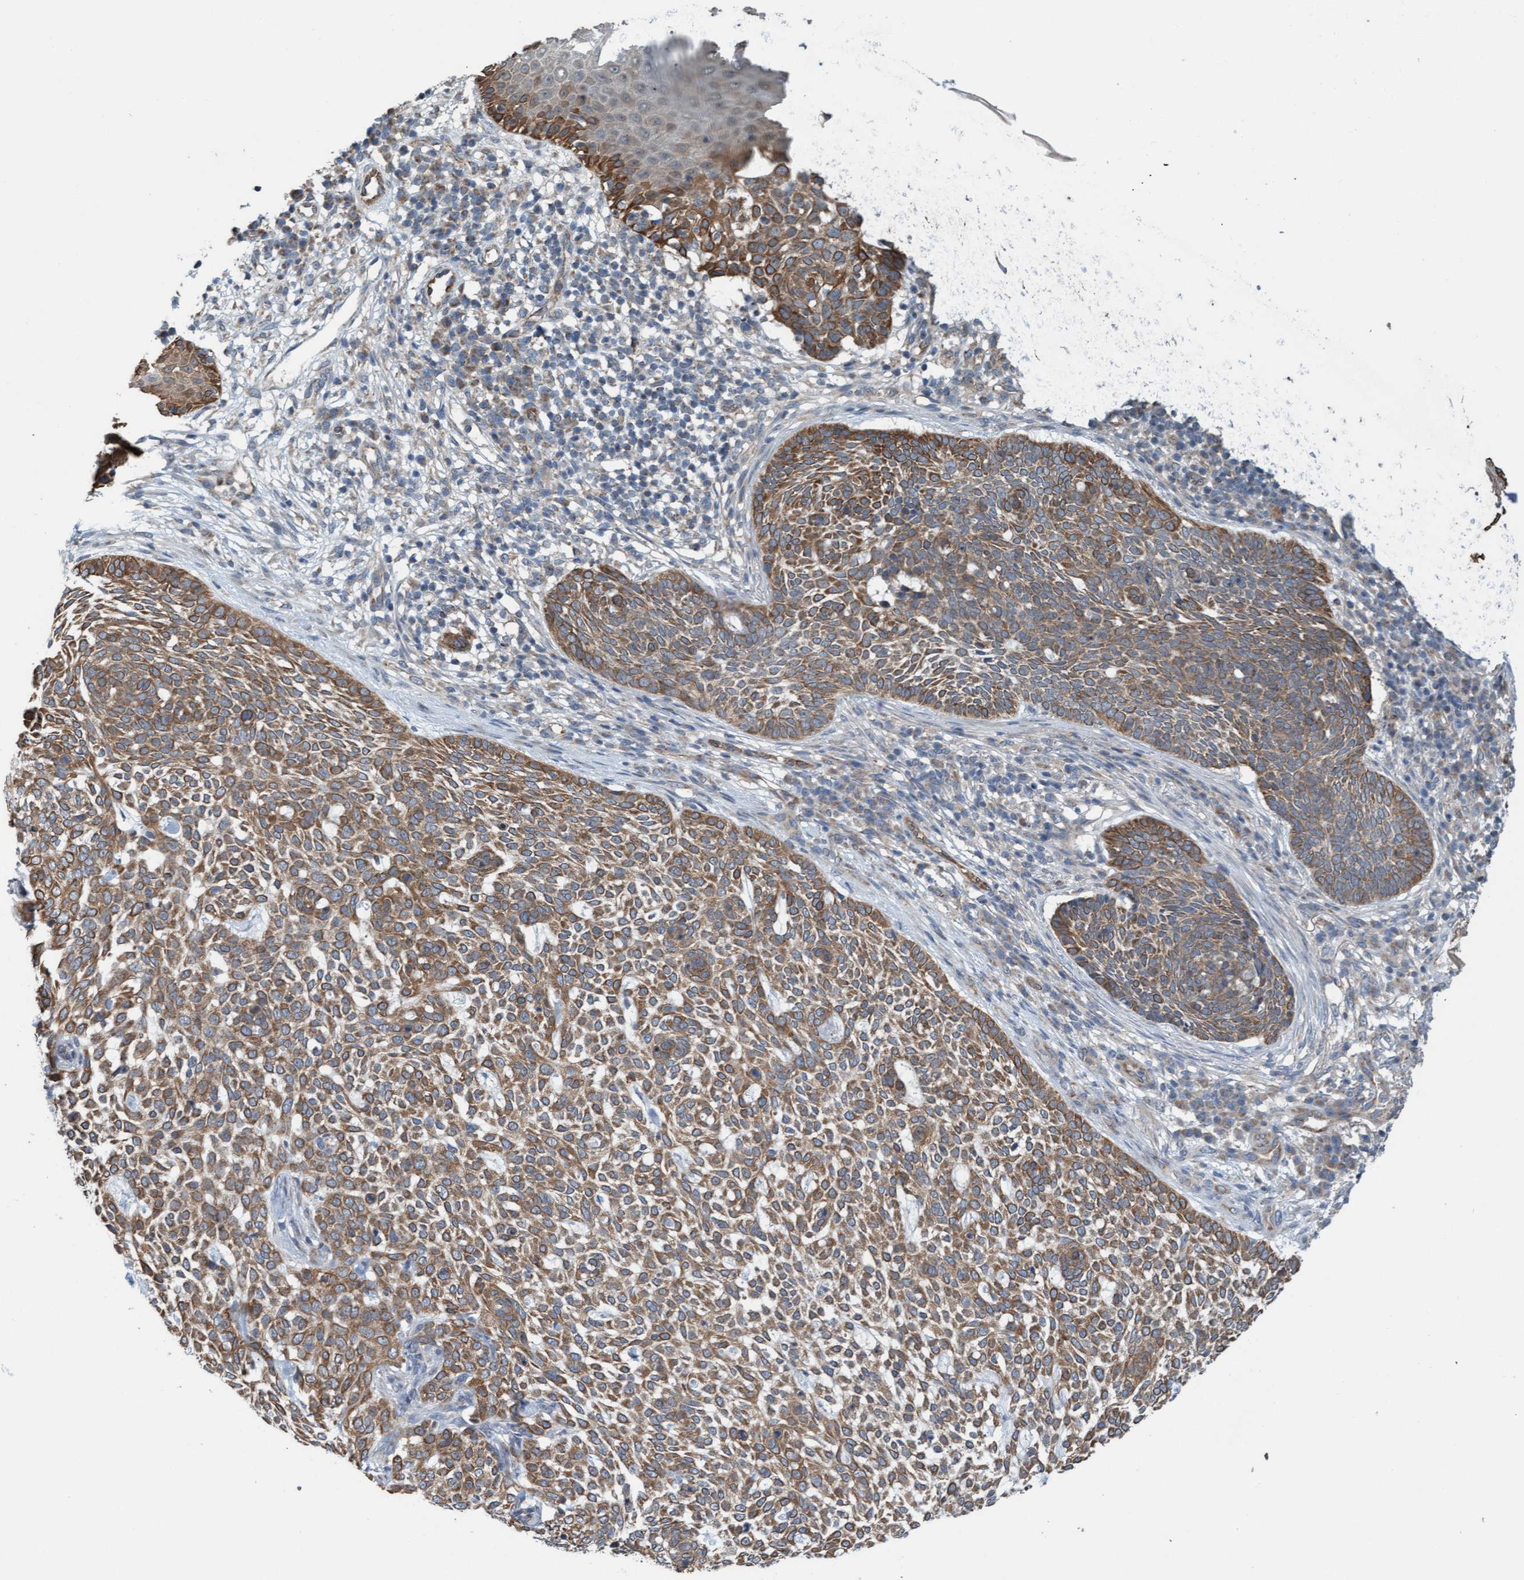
{"staining": {"intensity": "moderate", "quantity": ">75%", "location": "cytoplasmic/membranous"}, "tissue": "skin cancer", "cell_type": "Tumor cells", "image_type": "cancer", "snomed": [{"axis": "morphology", "description": "Basal cell carcinoma"}, {"axis": "topography", "description": "Skin"}], "caption": "The histopathology image exhibits a brown stain indicating the presence of a protein in the cytoplasmic/membranous of tumor cells in skin cancer.", "gene": "ZNF566", "patient": {"sex": "female", "age": 64}}